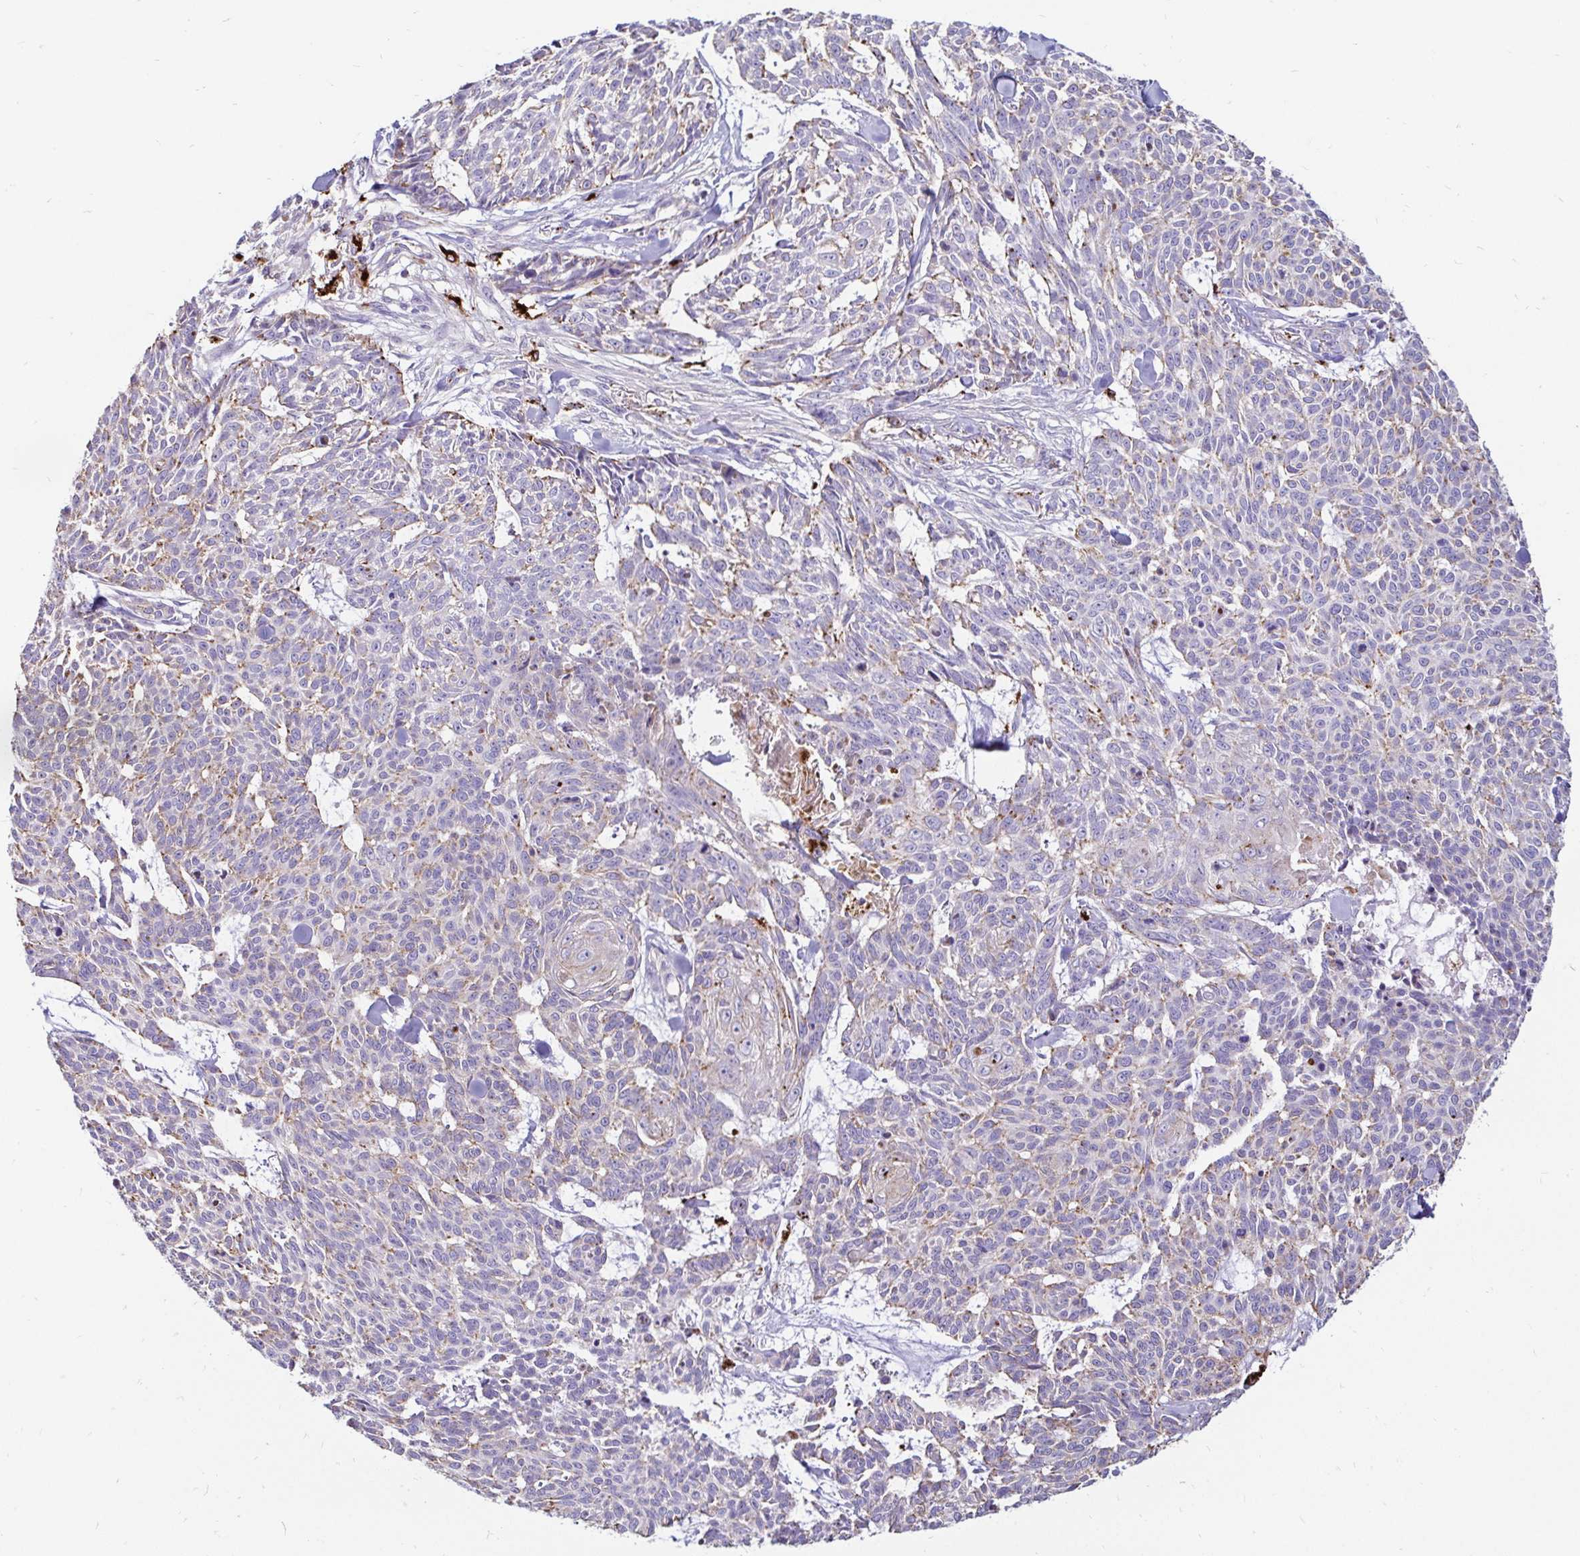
{"staining": {"intensity": "moderate", "quantity": "<25%", "location": "cytoplasmic/membranous"}, "tissue": "skin cancer", "cell_type": "Tumor cells", "image_type": "cancer", "snomed": [{"axis": "morphology", "description": "Basal cell carcinoma"}, {"axis": "topography", "description": "Skin"}], "caption": "Immunohistochemical staining of skin basal cell carcinoma demonstrates low levels of moderate cytoplasmic/membranous positivity in approximately <25% of tumor cells. Immunohistochemistry stains the protein in brown and the nuclei are stained blue.", "gene": "FUCA1", "patient": {"sex": "female", "age": 93}}